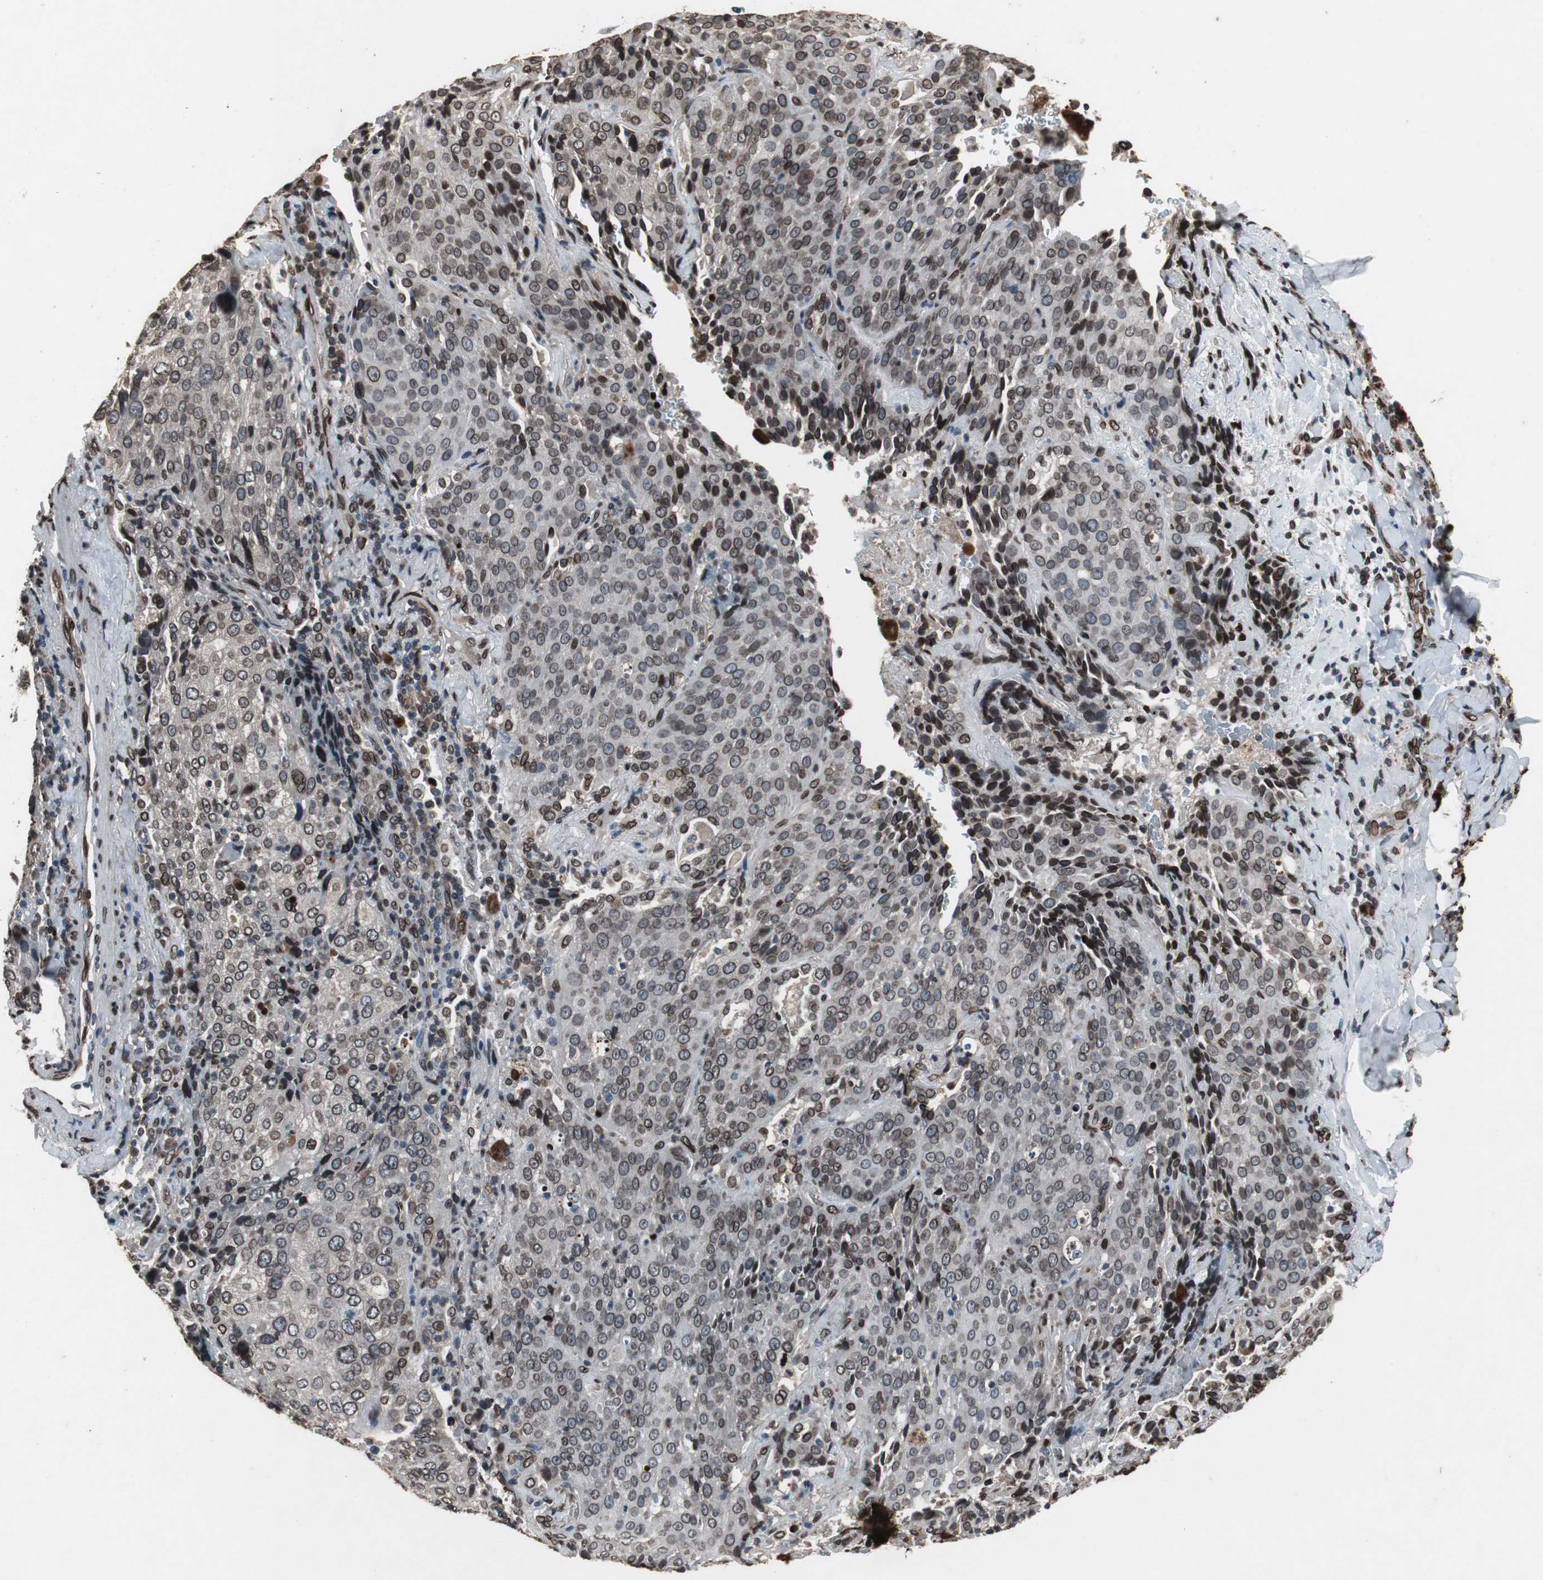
{"staining": {"intensity": "strong", "quantity": ">75%", "location": "cytoplasmic/membranous,nuclear"}, "tissue": "lung cancer", "cell_type": "Tumor cells", "image_type": "cancer", "snomed": [{"axis": "morphology", "description": "Squamous cell carcinoma, NOS"}, {"axis": "topography", "description": "Lung"}], "caption": "Squamous cell carcinoma (lung) stained for a protein (brown) reveals strong cytoplasmic/membranous and nuclear positive expression in approximately >75% of tumor cells.", "gene": "LMNA", "patient": {"sex": "male", "age": 54}}